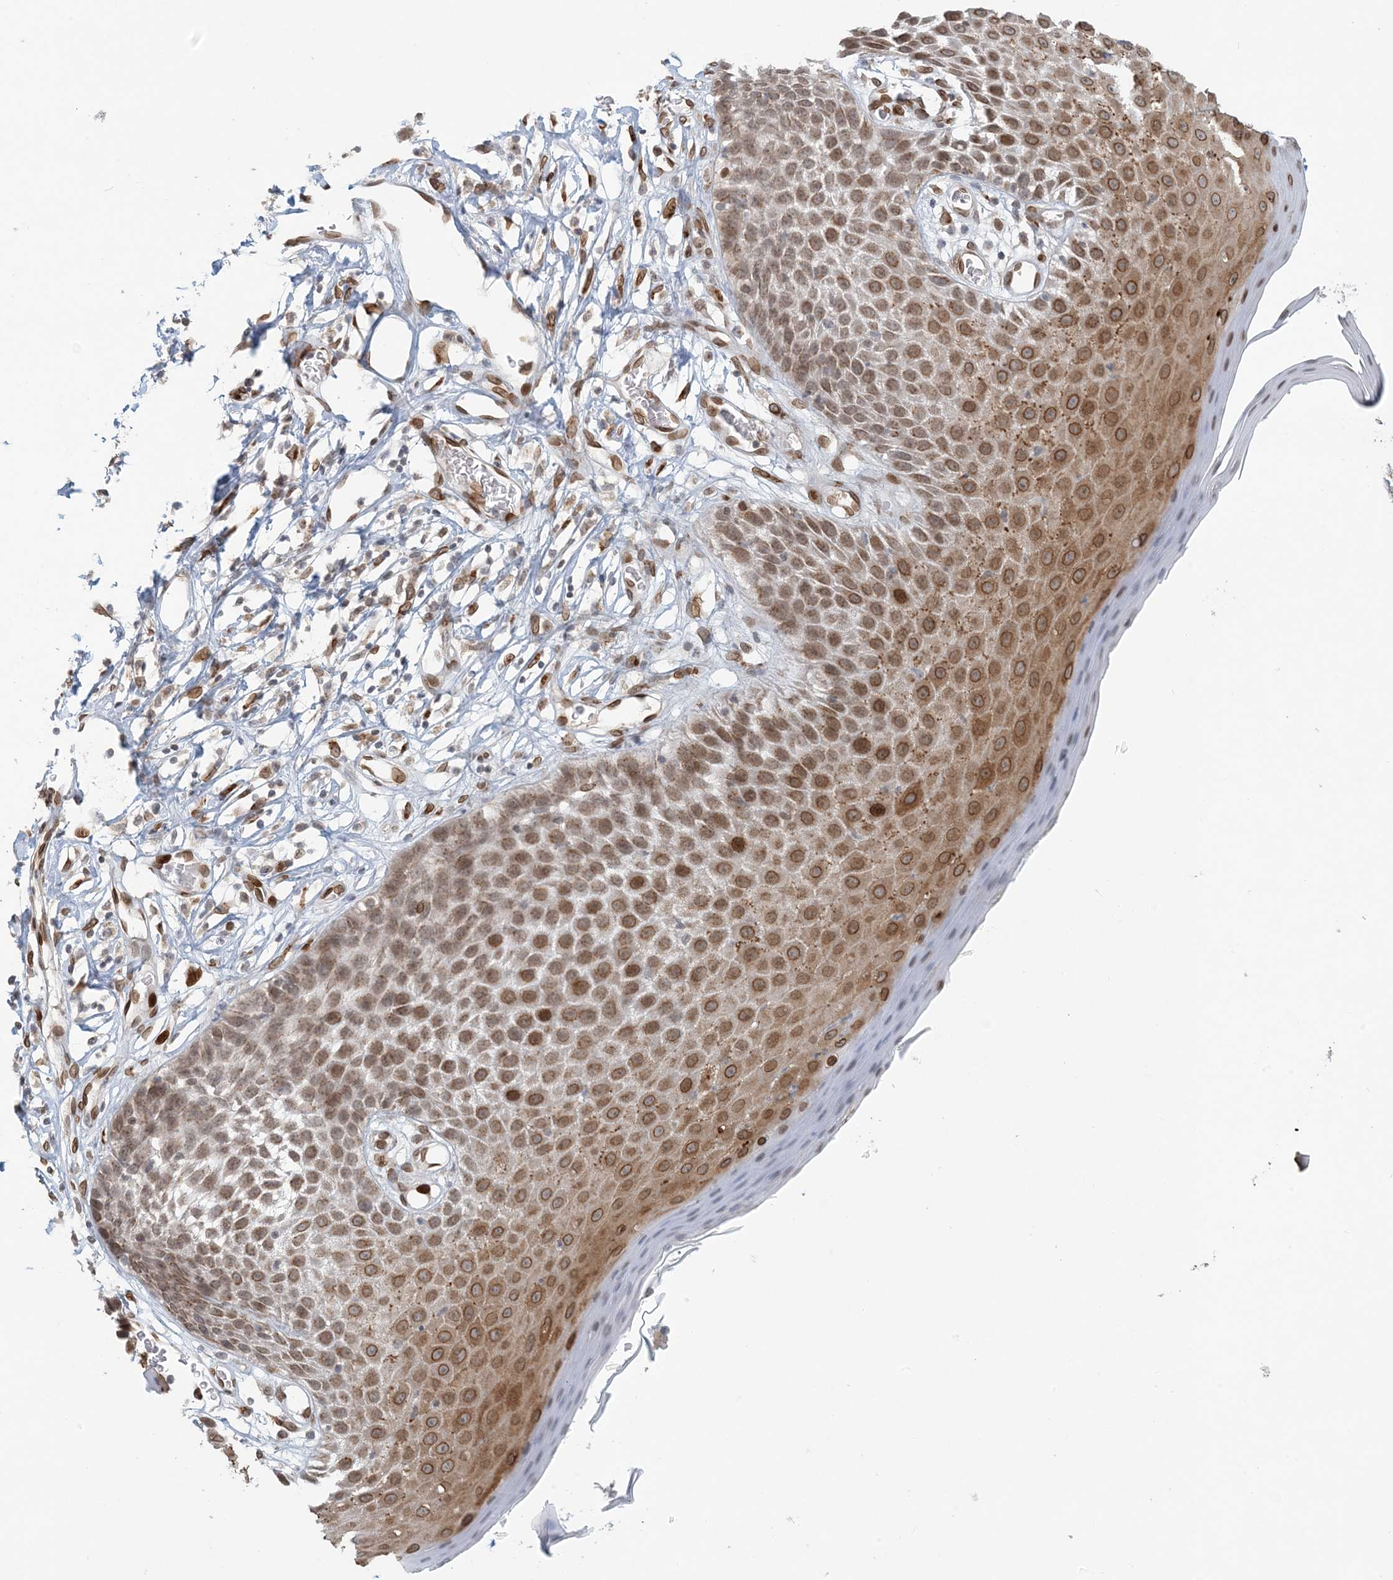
{"staining": {"intensity": "moderate", "quantity": ">75%", "location": "cytoplasmic/membranous,nuclear"}, "tissue": "skin", "cell_type": "Epidermal cells", "image_type": "normal", "snomed": [{"axis": "morphology", "description": "Normal tissue, NOS"}, {"axis": "topography", "description": "Vulva"}], "caption": "DAB immunohistochemical staining of unremarkable skin exhibits moderate cytoplasmic/membranous,nuclear protein staining in about >75% of epidermal cells.", "gene": "SLC35A2", "patient": {"sex": "female", "age": 68}}